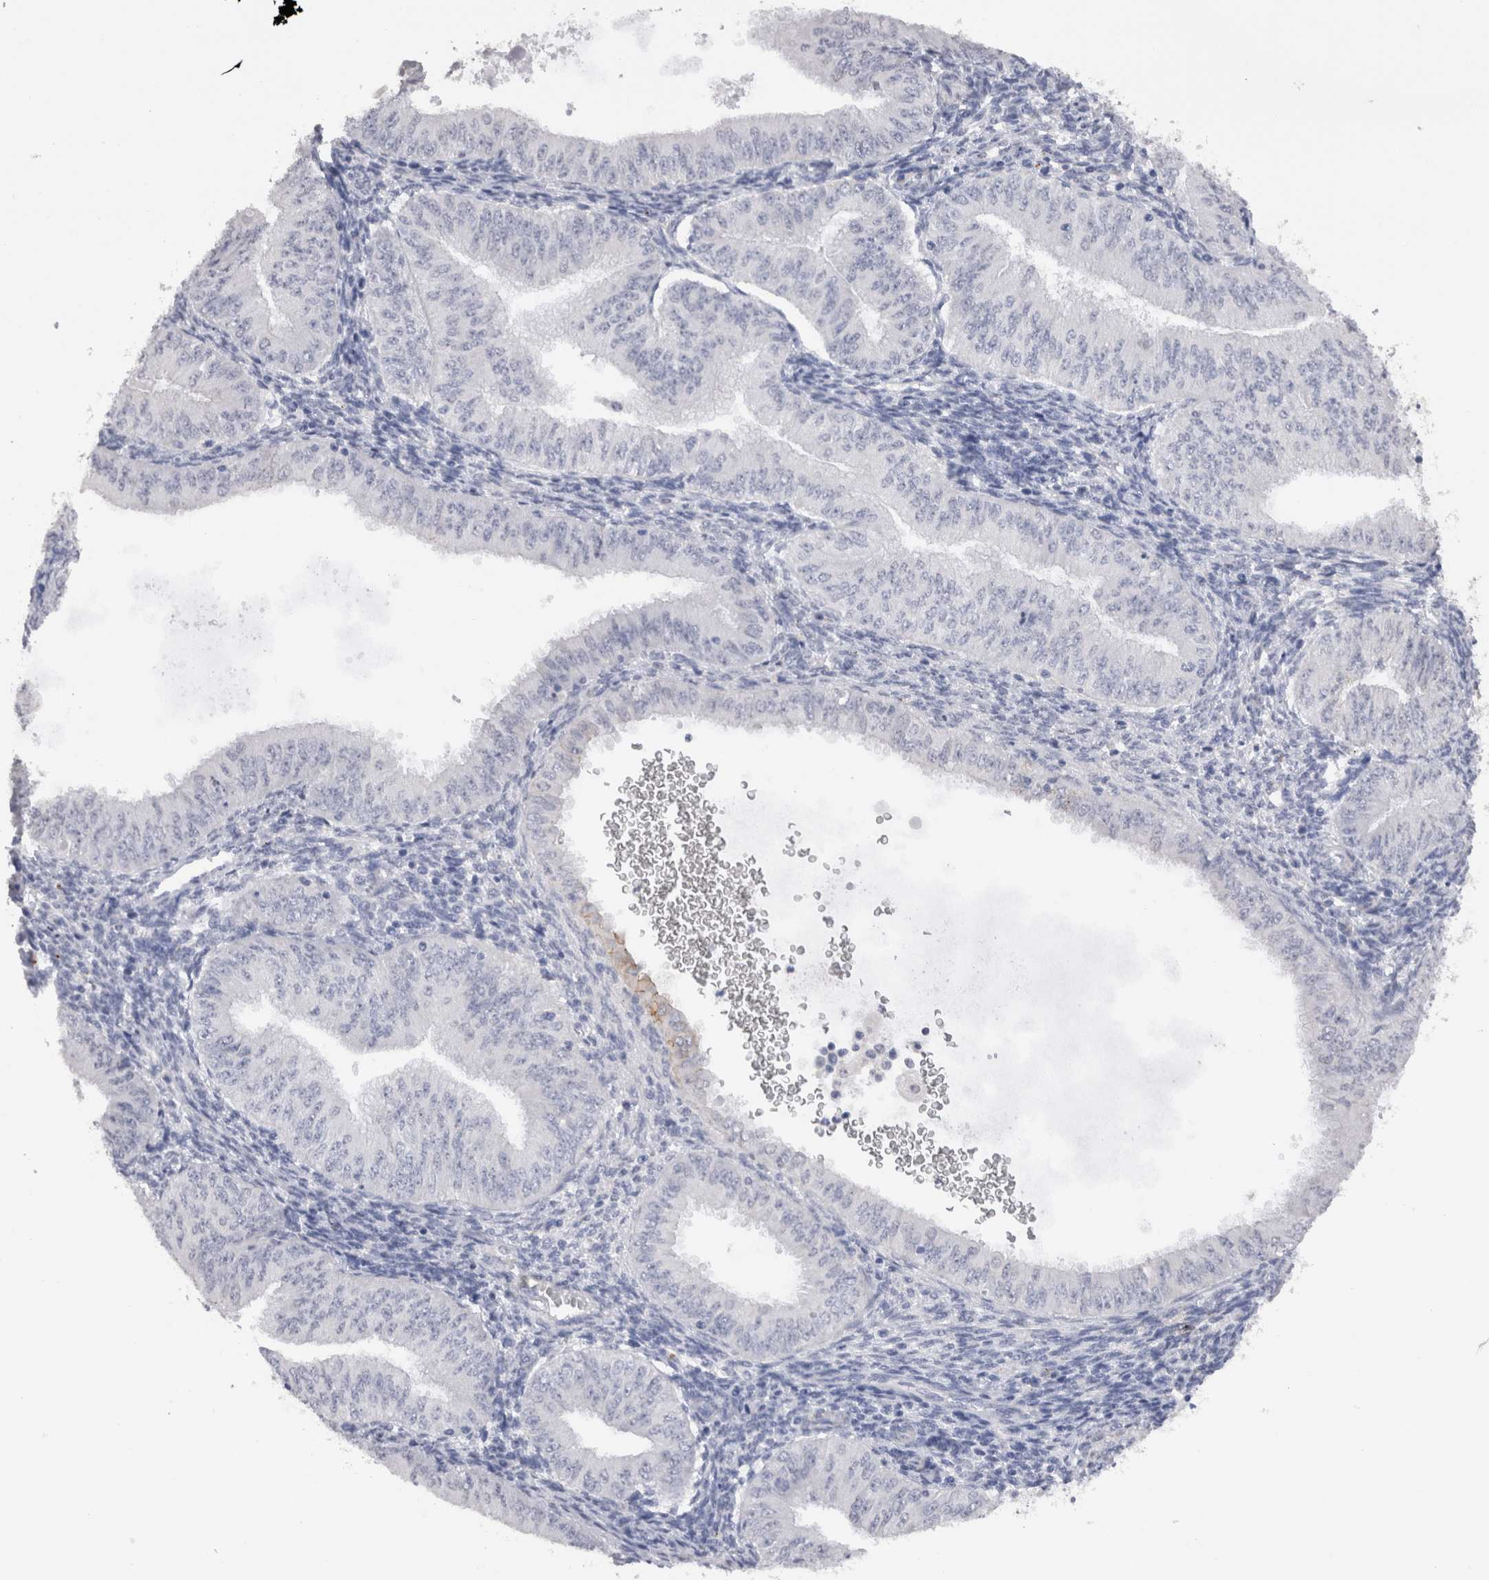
{"staining": {"intensity": "negative", "quantity": "none", "location": "none"}, "tissue": "endometrial cancer", "cell_type": "Tumor cells", "image_type": "cancer", "snomed": [{"axis": "morphology", "description": "Normal tissue, NOS"}, {"axis": "morphology", "description": "Adenocarcinoma, NOS"}, {"axis": "topography", "description": "Endometrium"}], "caption": "Immunohistochemistry (IHC) photomicrograph of human endometrial cancer (adenocarcinoma) stained for a protein (brown), which displays no positivity in tumor cells.", "gene": "CDH6", "patient": {"sex": "female", "age": 53}}